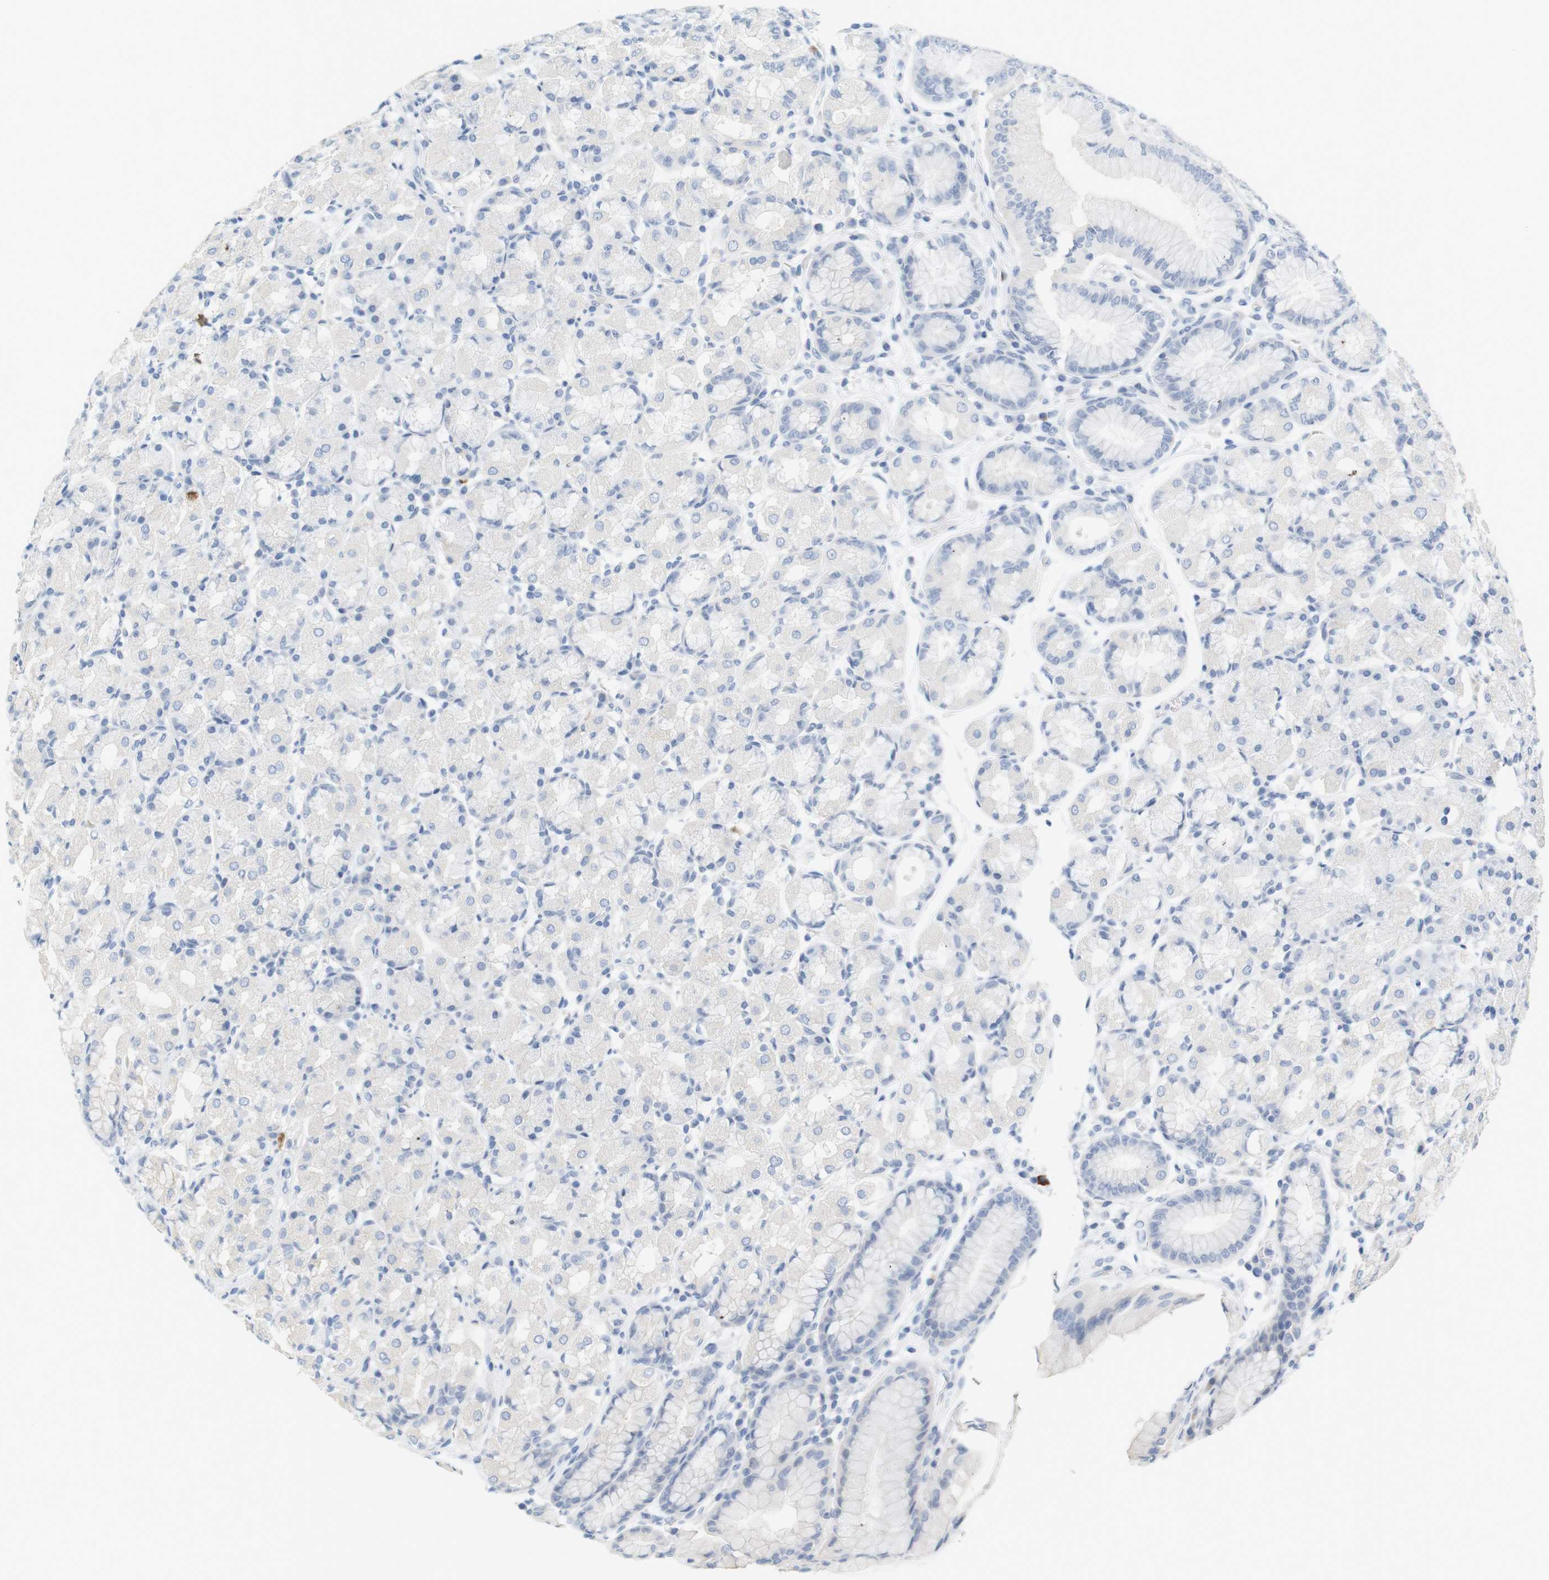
{"staining": {"intensity": "negative", "quantity": "none", "location": "none"}, "tissue": "stomach", "cell_type": "Glandular cells", "image_type": "normal", "snomed": [{"axis": "morphology", "description": "Normal tissue, NOS"}, {"axis": "topography", "description": "Stomach, upper"}], "caption": "DAB (3,3'-diaminobenzidine) immunohistochemical staining of benign stomach displays no significant positivity in glandular cells.", "gene": "RGS9", "patient": {"sex": "male", "age": 68}}